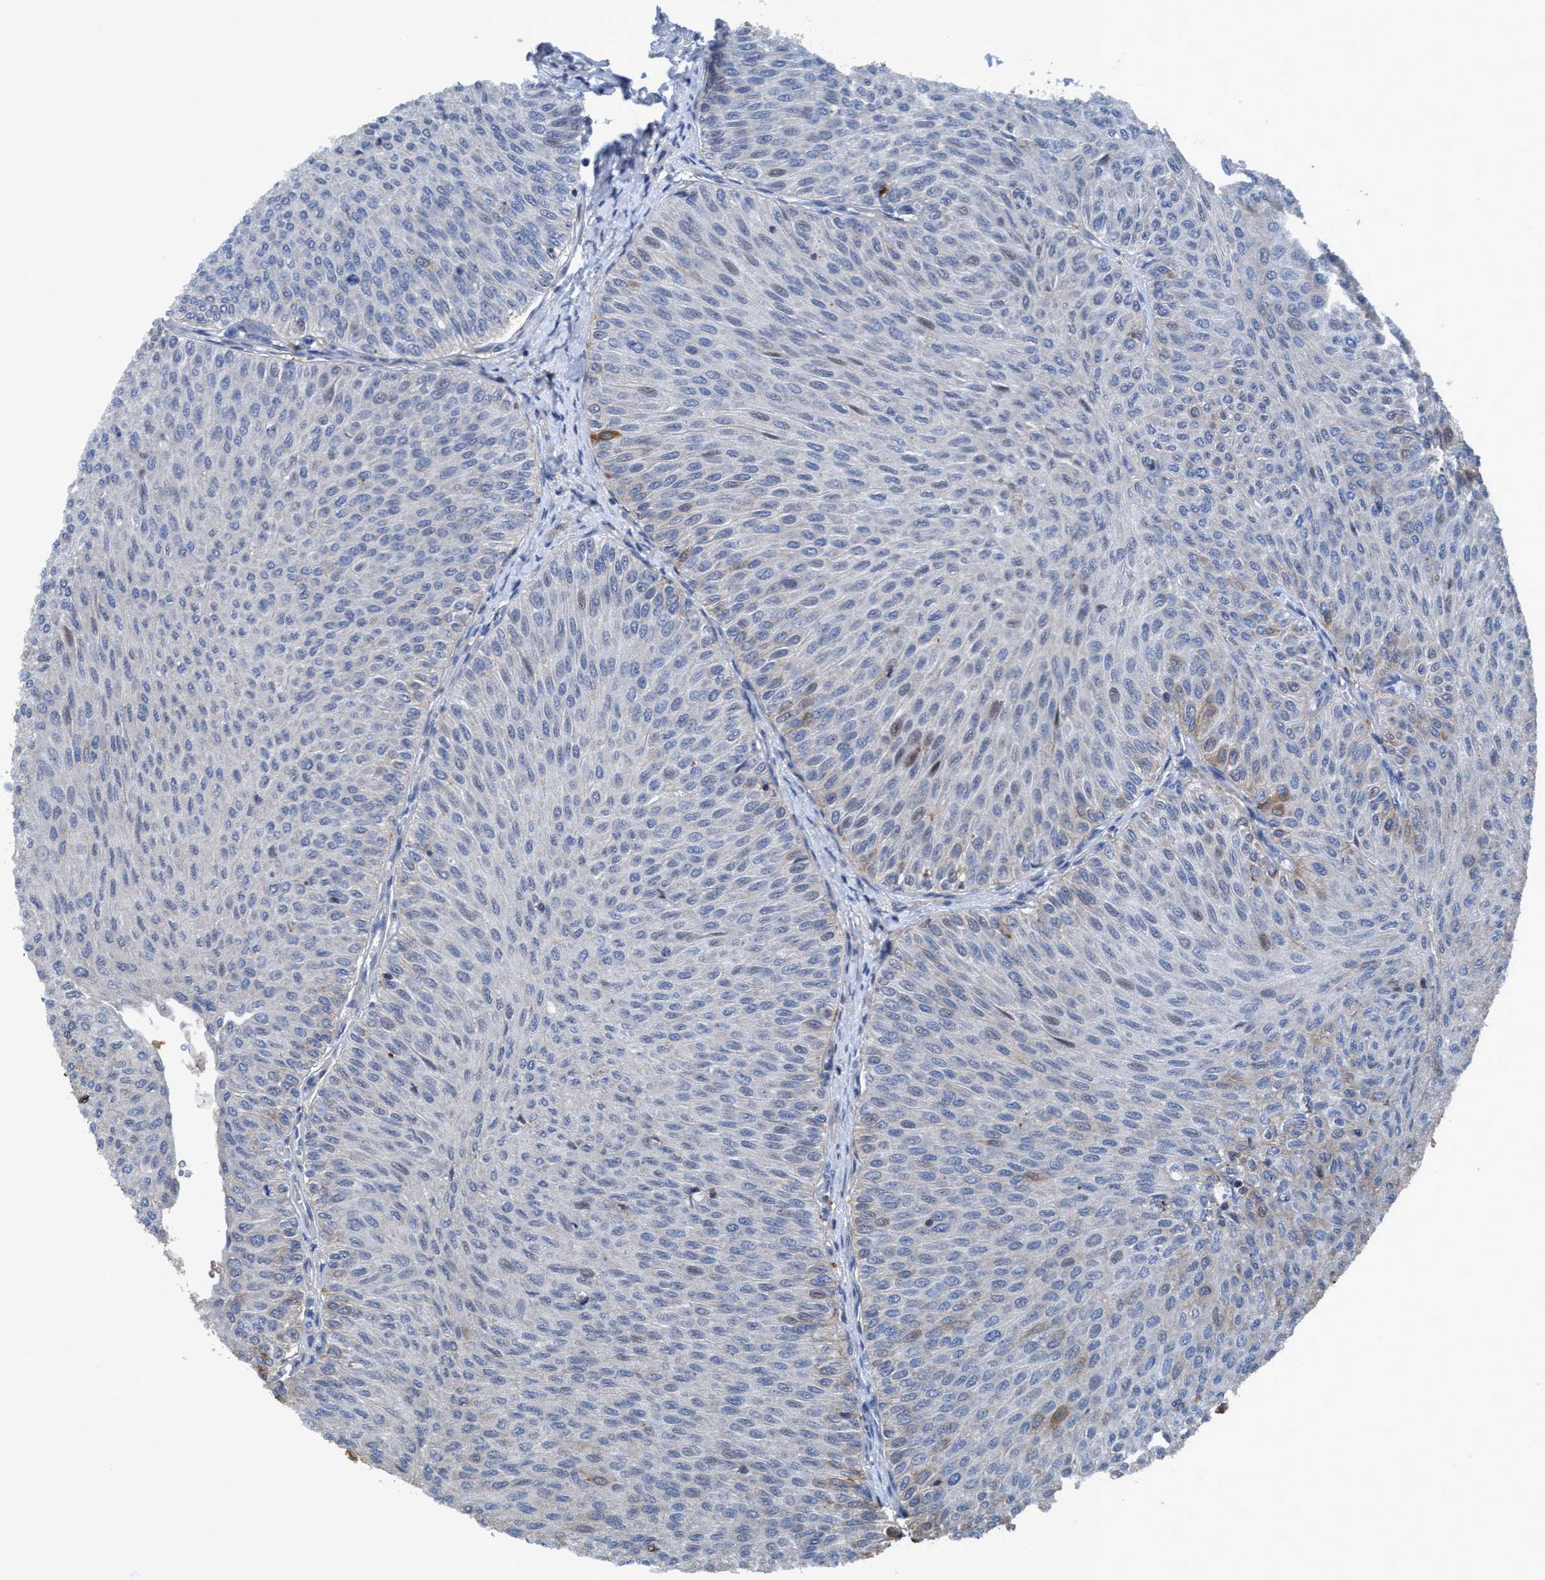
{"staining": {"intensity": "moderate", "quantity": "<25%", "location": "cytoplasmic/membranous"}, "tissue": "urothelial cancer", "cell_type": "Tumor cells", "image_type": "cancer", "snomed": [{"axis": "morphology", "description": "Urothelial carcinoma, Low grade"}, {"axis": "topography", "description": "Urinary bladder"}], "caption": "IHC of urothelial cancer exhibits low levels of moderate cytoplasmic/membranous positivity in approximately <25% of tumor cells.", "gene": "NMT1", "patient": {"sex": "male", "age": 78}}